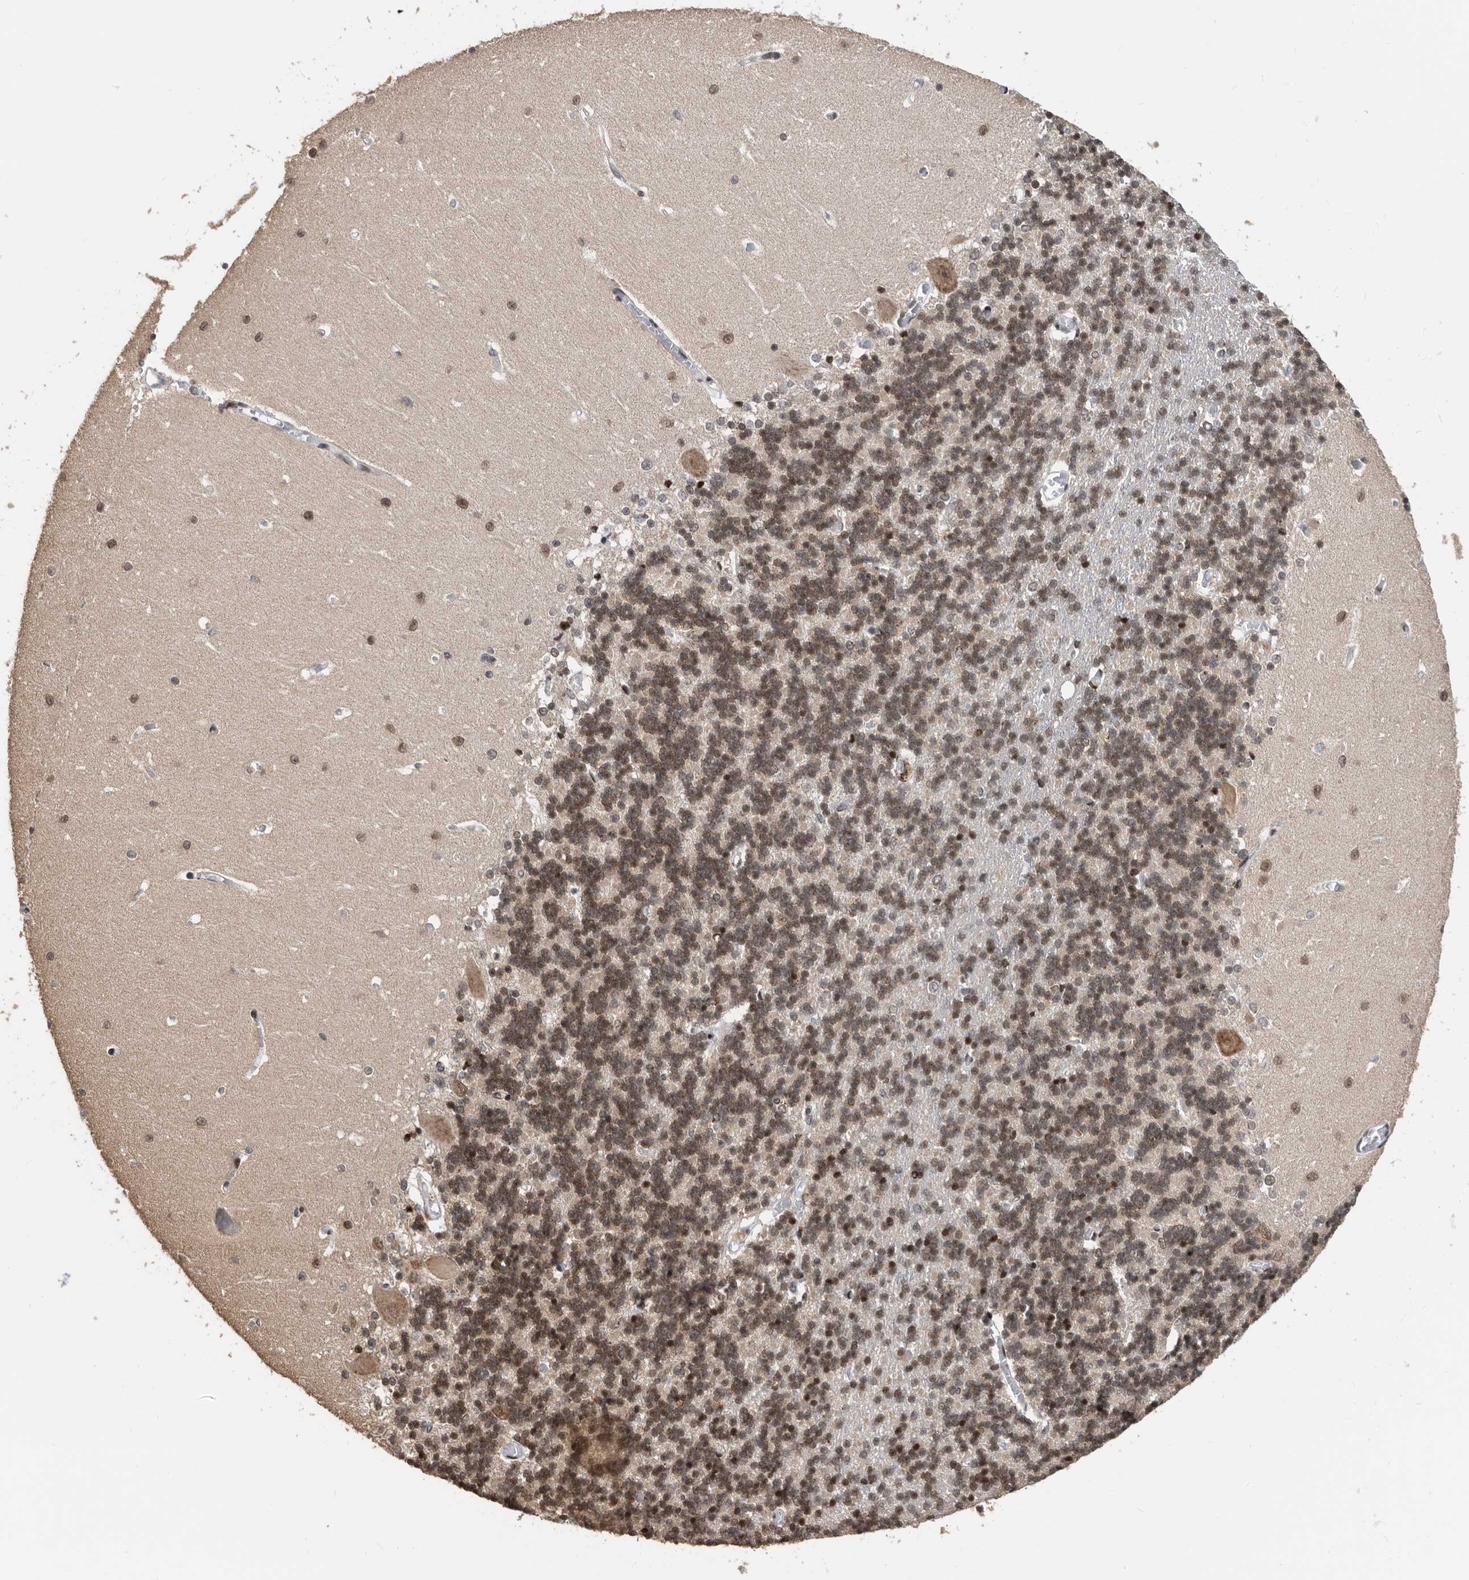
{"staining": {"intensity": "moderate", "quantity": "25%-75%", "location": "nuclear"}, "tissue": "cerebellum", "cell_type": "Cells in granular layer", "image_type": "normal", "snomed": [{"axis": "morphology", "description": "Normal tissue, NOS"}, {"axis": "topography", "description": "Cerebellum"}], "caption": "Benign cerebellum demonstrates moderate nuclear expression in approximately 25%-75% of cells in granular layer, visualized by immunohistochemistry. (IHC, brightfield microscopy, high magnification).", "gene": "SNRNP48", "patient": {"sex": "male", "age": 37}}